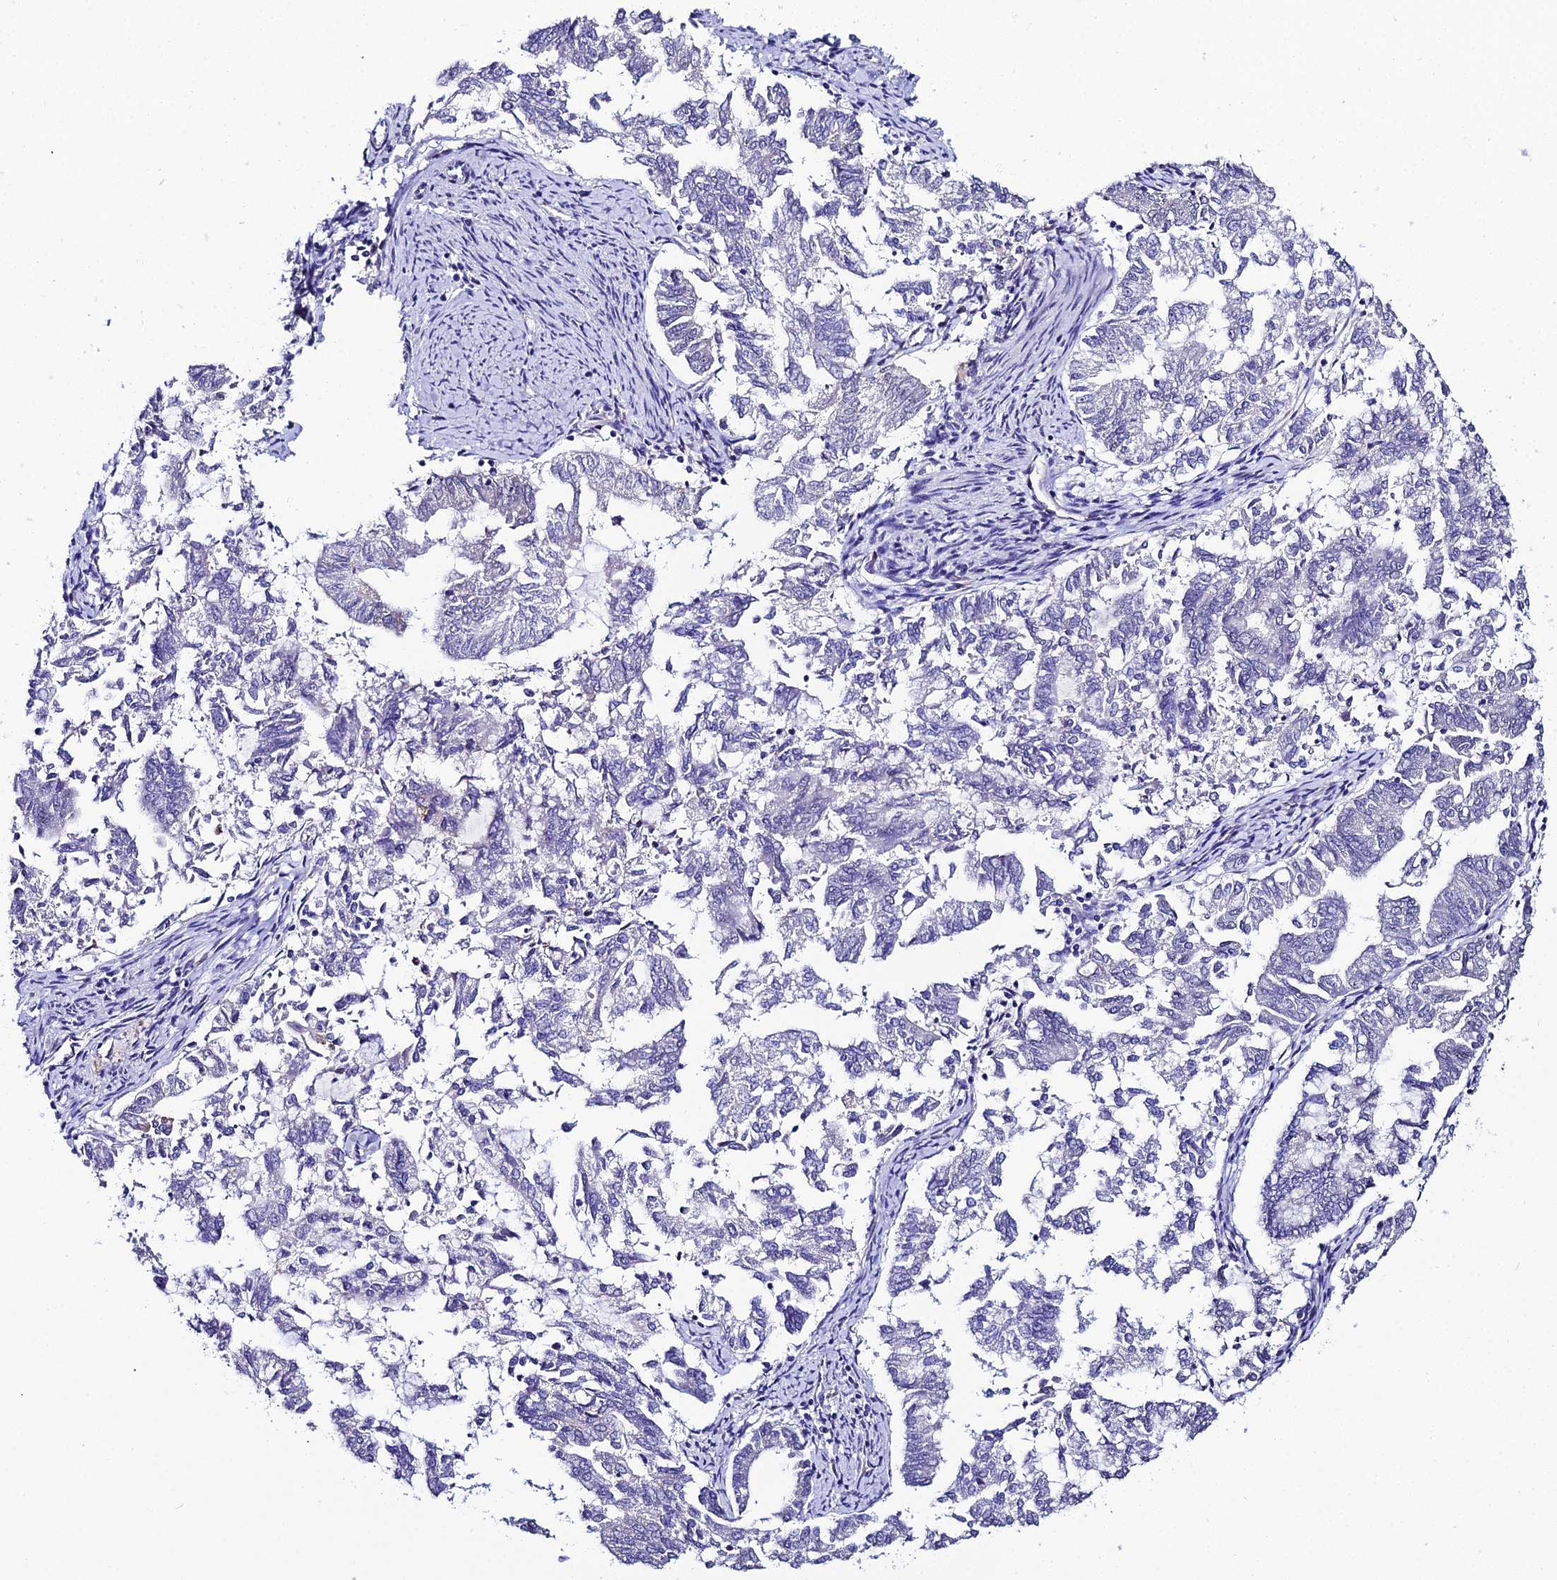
{"staining": {"intensity": "negative", "quantity": "none", "location": "none"}, "tissue": "endometrial cancer", "cell_type": "Tumor cells", "image_type": "cancer", "snomed": [{"axis": "morphology", "description": "Adenocarcinoma, NOS"}, {"axis": "topography", "description": "Endometrium"}], "caption": "There is no significant expression in tumor cells of endometrial adenocarcinoma.", "gene": "SYT15", "patient": {"sex": "female", "age": 79}}